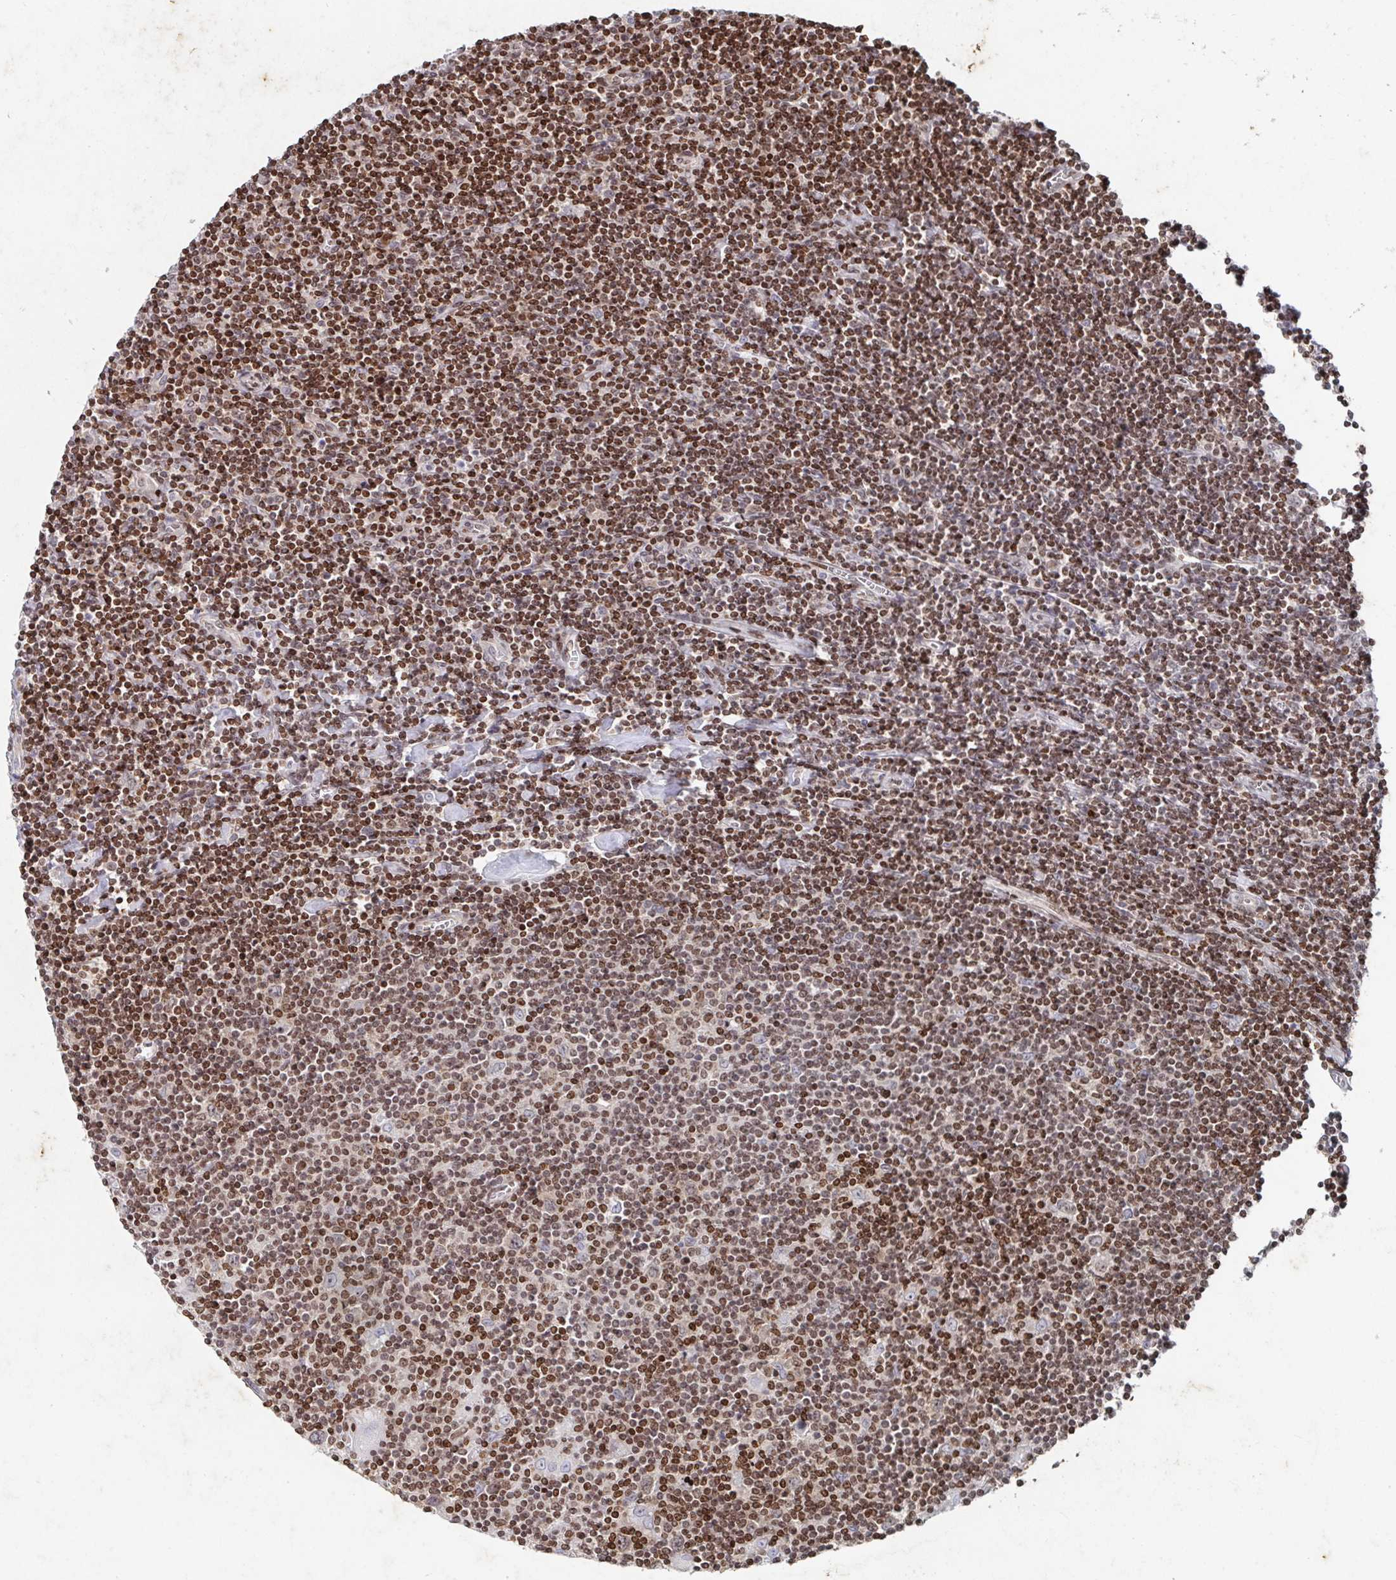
{"staining": {"intensity": "weak", "quantity": "<25%", "location": "nuclear"}, "tissue": "lymphoma", "cell_type": "Tumor cells", "image_type": "cancer", "snomed": [{"axis": "morphology", "description": "Hodgkin's disease, NOS"}, {"axis": "topography", "description": "Lymph node"}], "caption": "Immunohistochemistry of Hodgkin's disease shows no staining in tumor cells.", "gene": "C19orf53", "patient": {"sex": "male", "age": 40}}